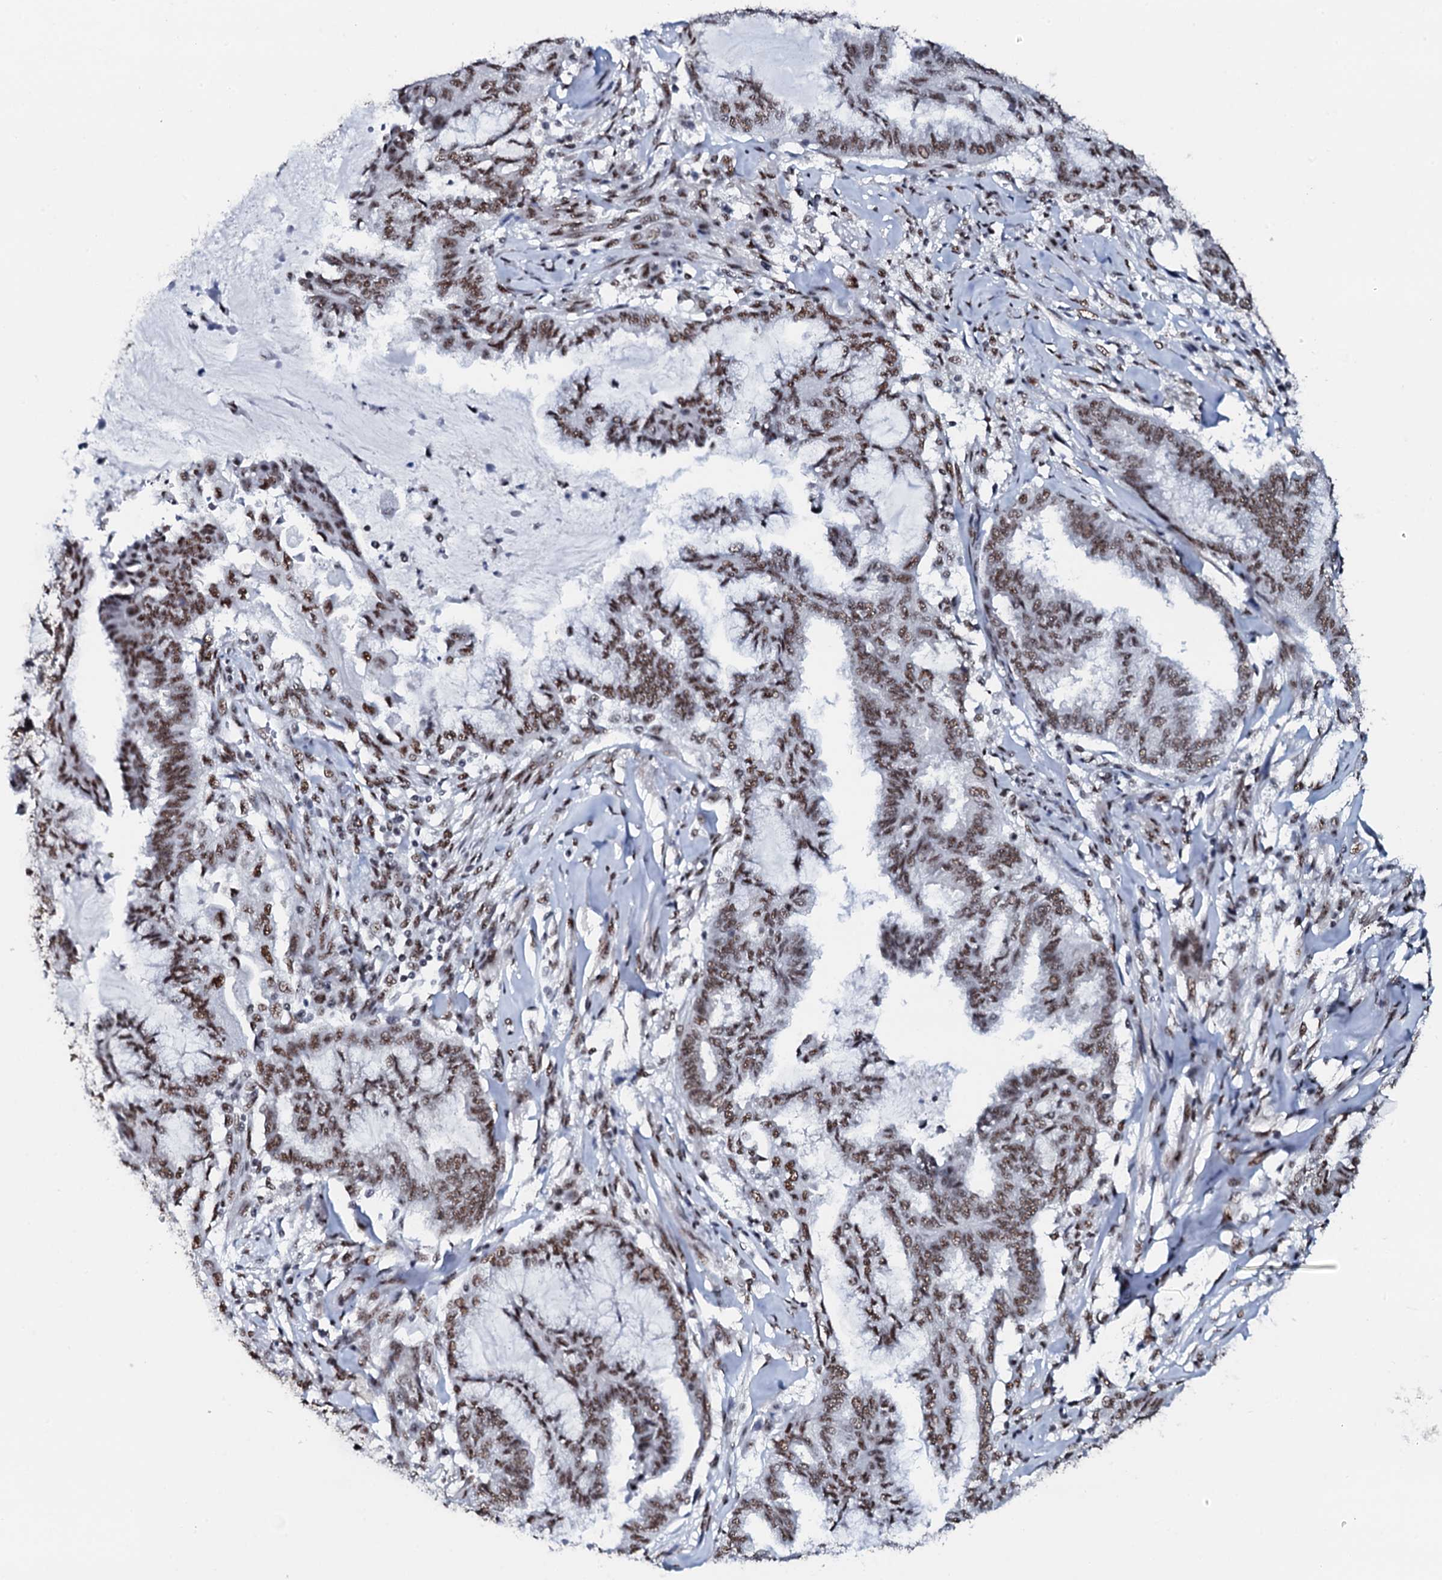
{"staining": {"intensity": "moderate", "quantity": ">75%", "location": "nuclear"}, "tissue": "endometrial cancer", "cell_type": "Tumor cells", "image_type": "cancer", "snomed": [{"axis": "morphology", "description": "Adenocarcinoma, NOS"}, {"axis": "topography", "description": "Endometrium"}], "caption": "This is a photomicrograph of immunohistochemistry staining of endometrial cancer, which shows moderate expression in the nuclear of tumor cells.", "gene": "NKAPD1", "patient": {"sex": "female", "age": 86}}